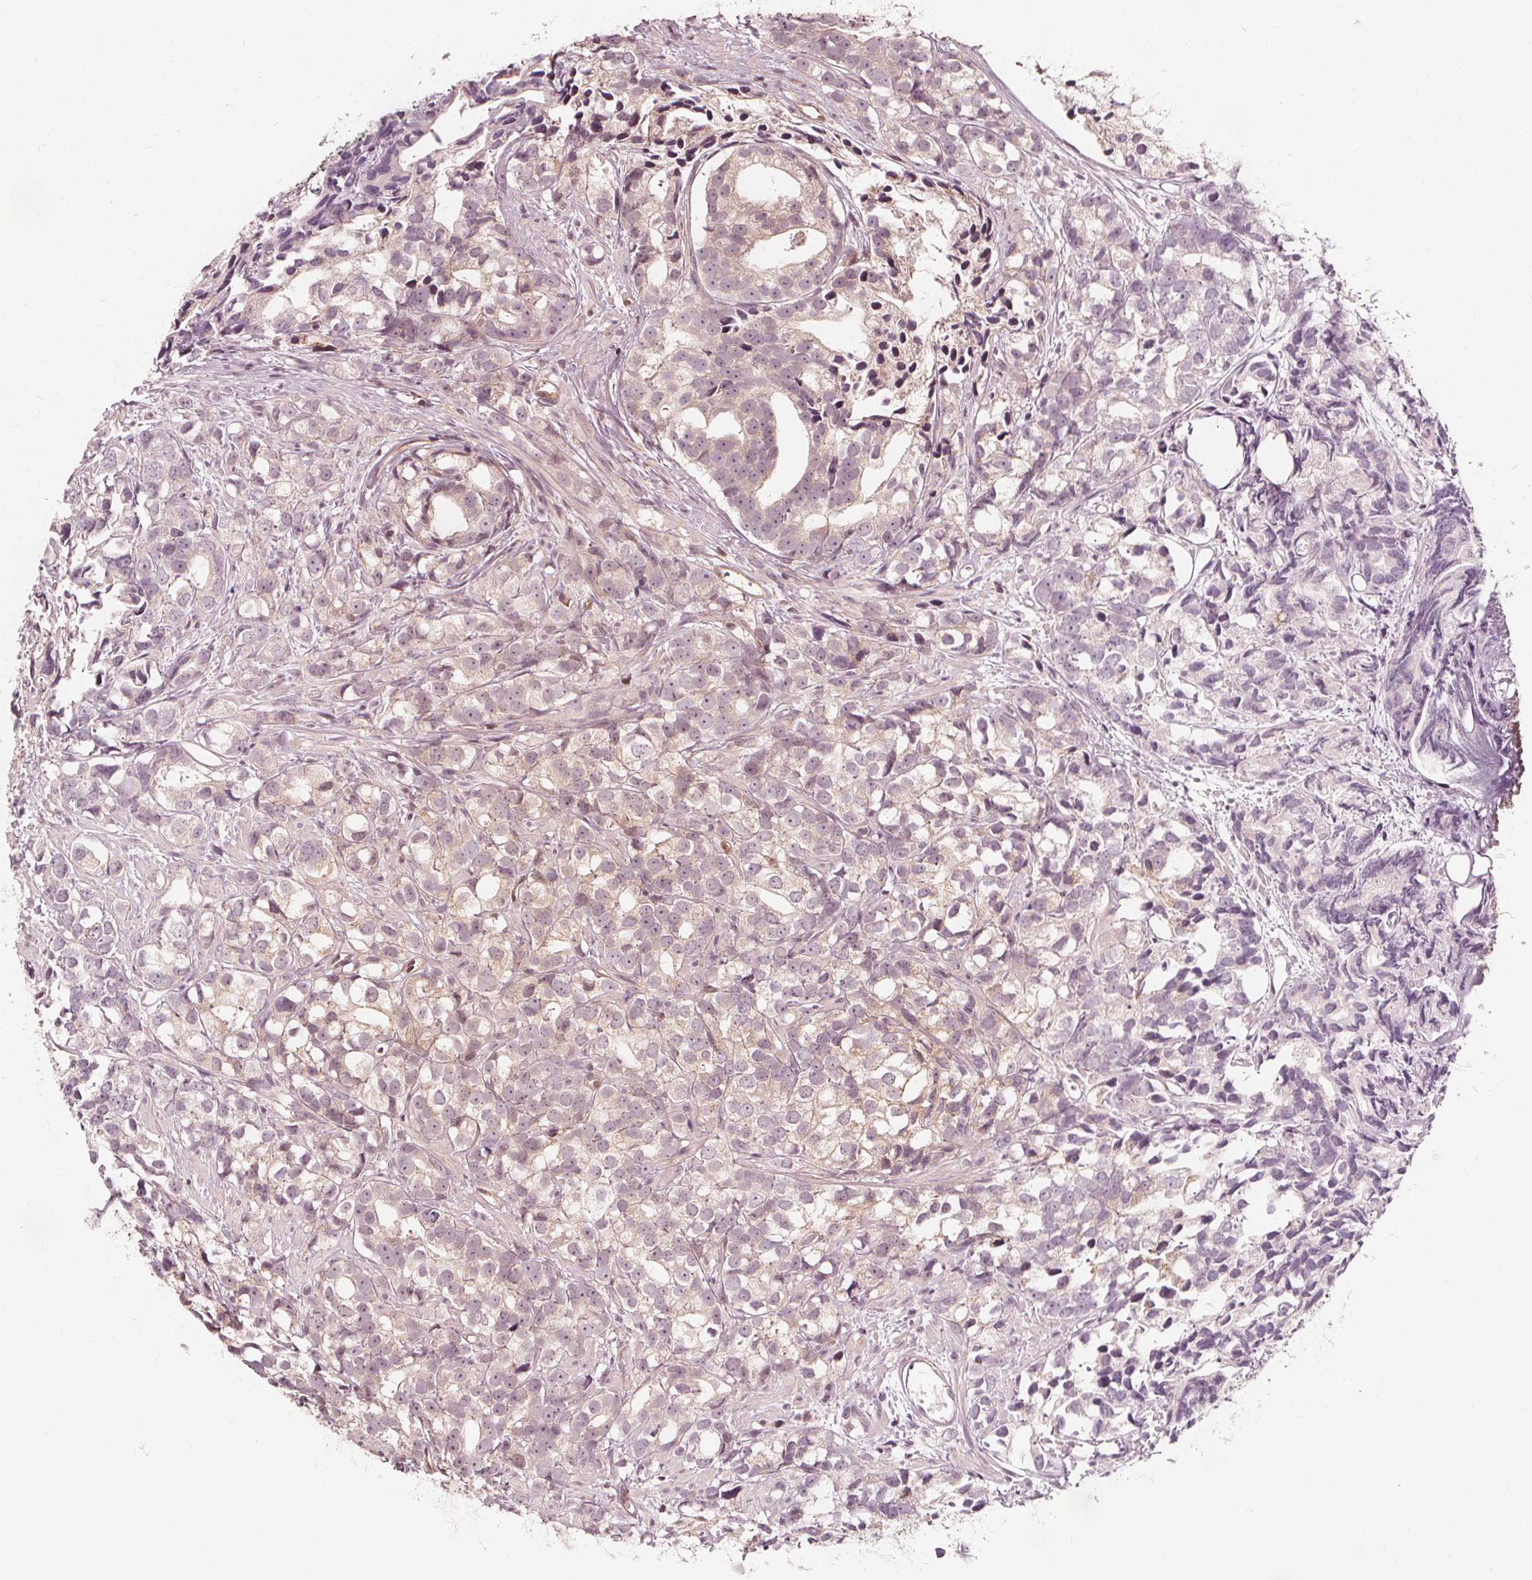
{"staining": {"intensity": "negative", "quantity": "none", "location": "none"}, "tissue": "prostate cancer", "cell_type": "Tumor cells", "image_type": "cancer", "snomed": [{"axis": "morphology", "description": "Adenocarcinoma, High grade"}, {"axis": "topography", "description": "Prostate"}], "caption": "Tumor cells are negative for brown protein staining in prostate cancer (high-grade adenocarcinoma).", "gene": "AIP", "patient": {"sex": "male", "age": 79}}